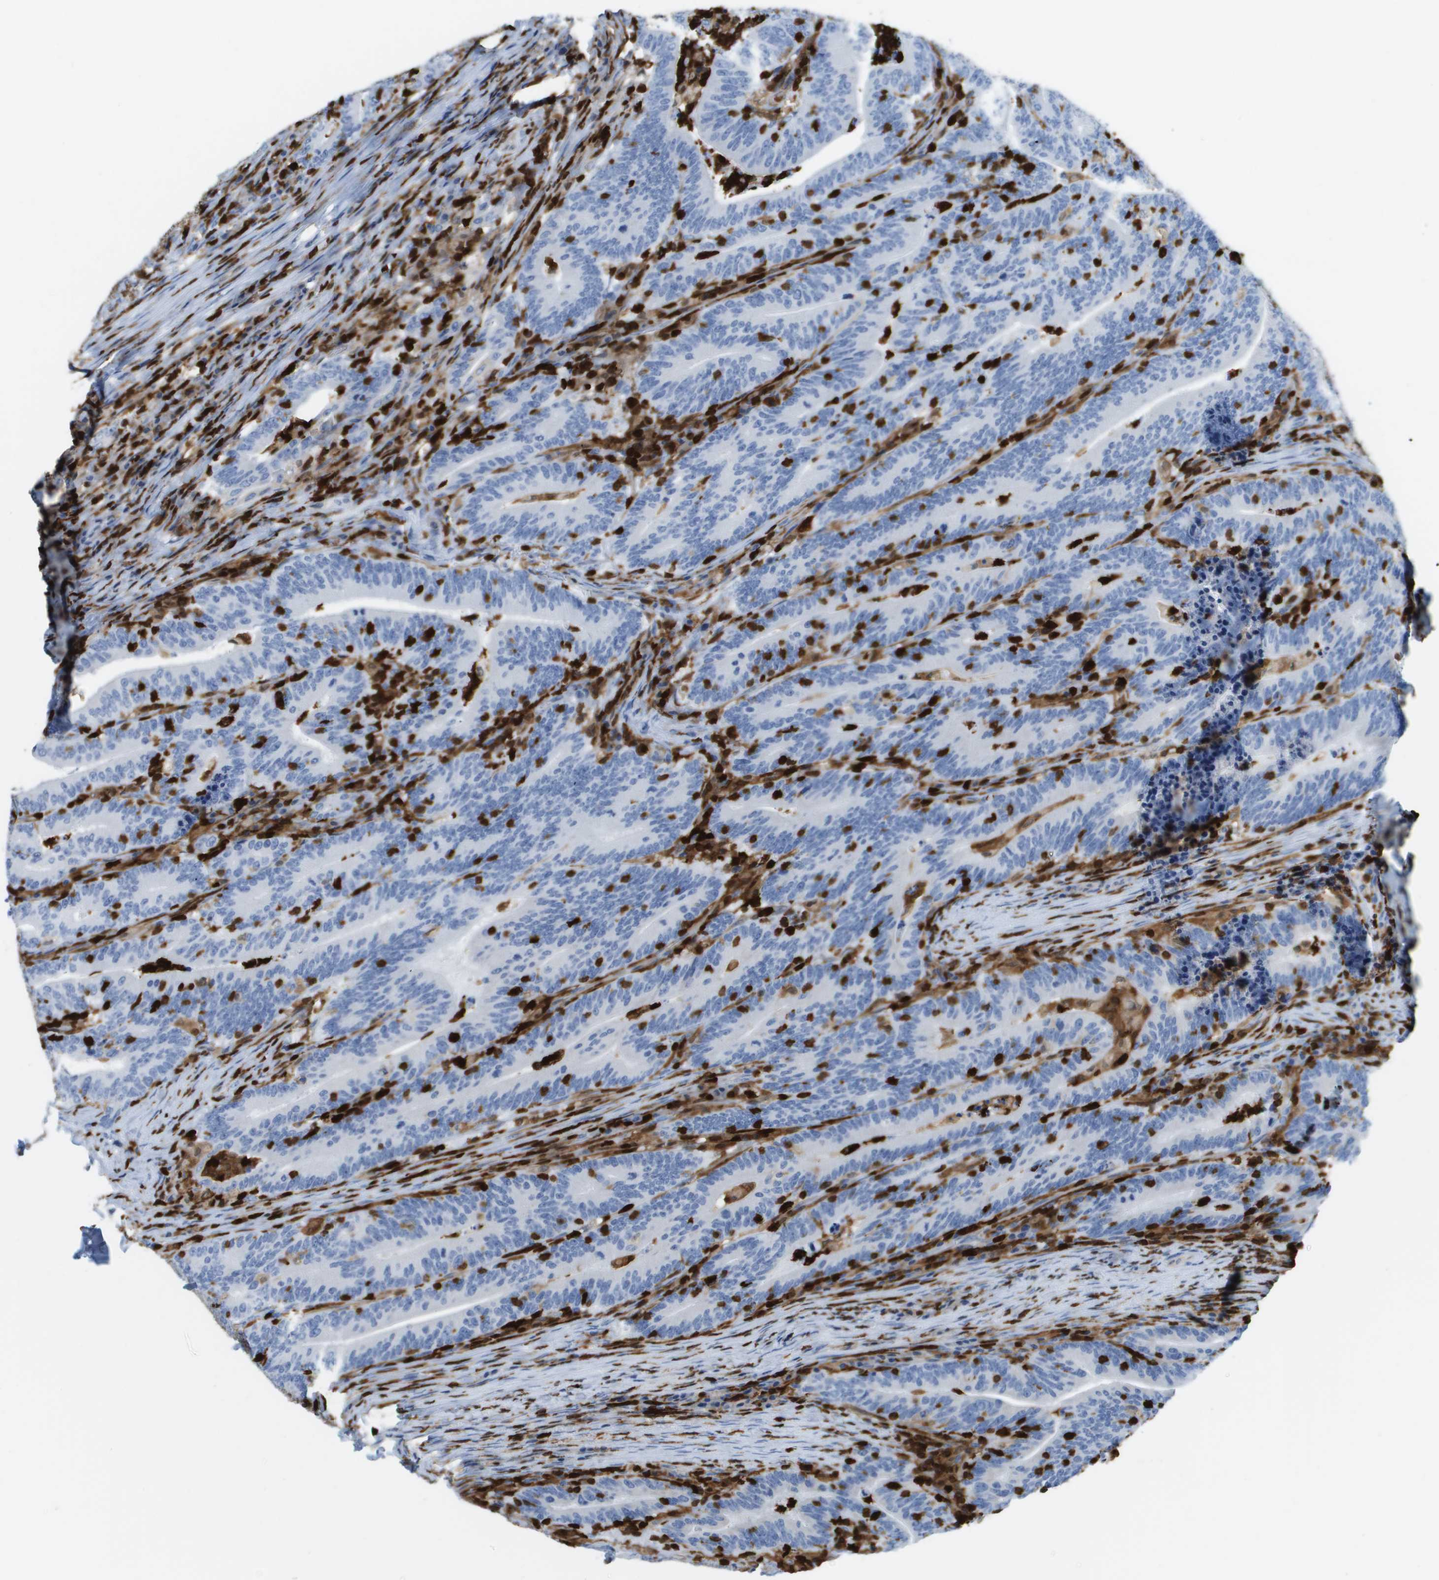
{"staining": {"intensity": "negative", "quantity": "none", "location": "none"}, "tissue": "colorectal cancer", "cell_type": "Tumor cells", "image_type": "cancer", "snomed": [{"axis": "morphology", "description": "Adenocarcinoma, NOS"}, {"axis": "topography", "description": "Colon"}], "caption": "DAB (3,3'-diaminobenzidine) immunohistochemical staining of human colorectal adenocarcinoma shows no significant positivity in tumor cells.", "gene": "DOCK5", "patient": {"sex": "female", "age": 66}}